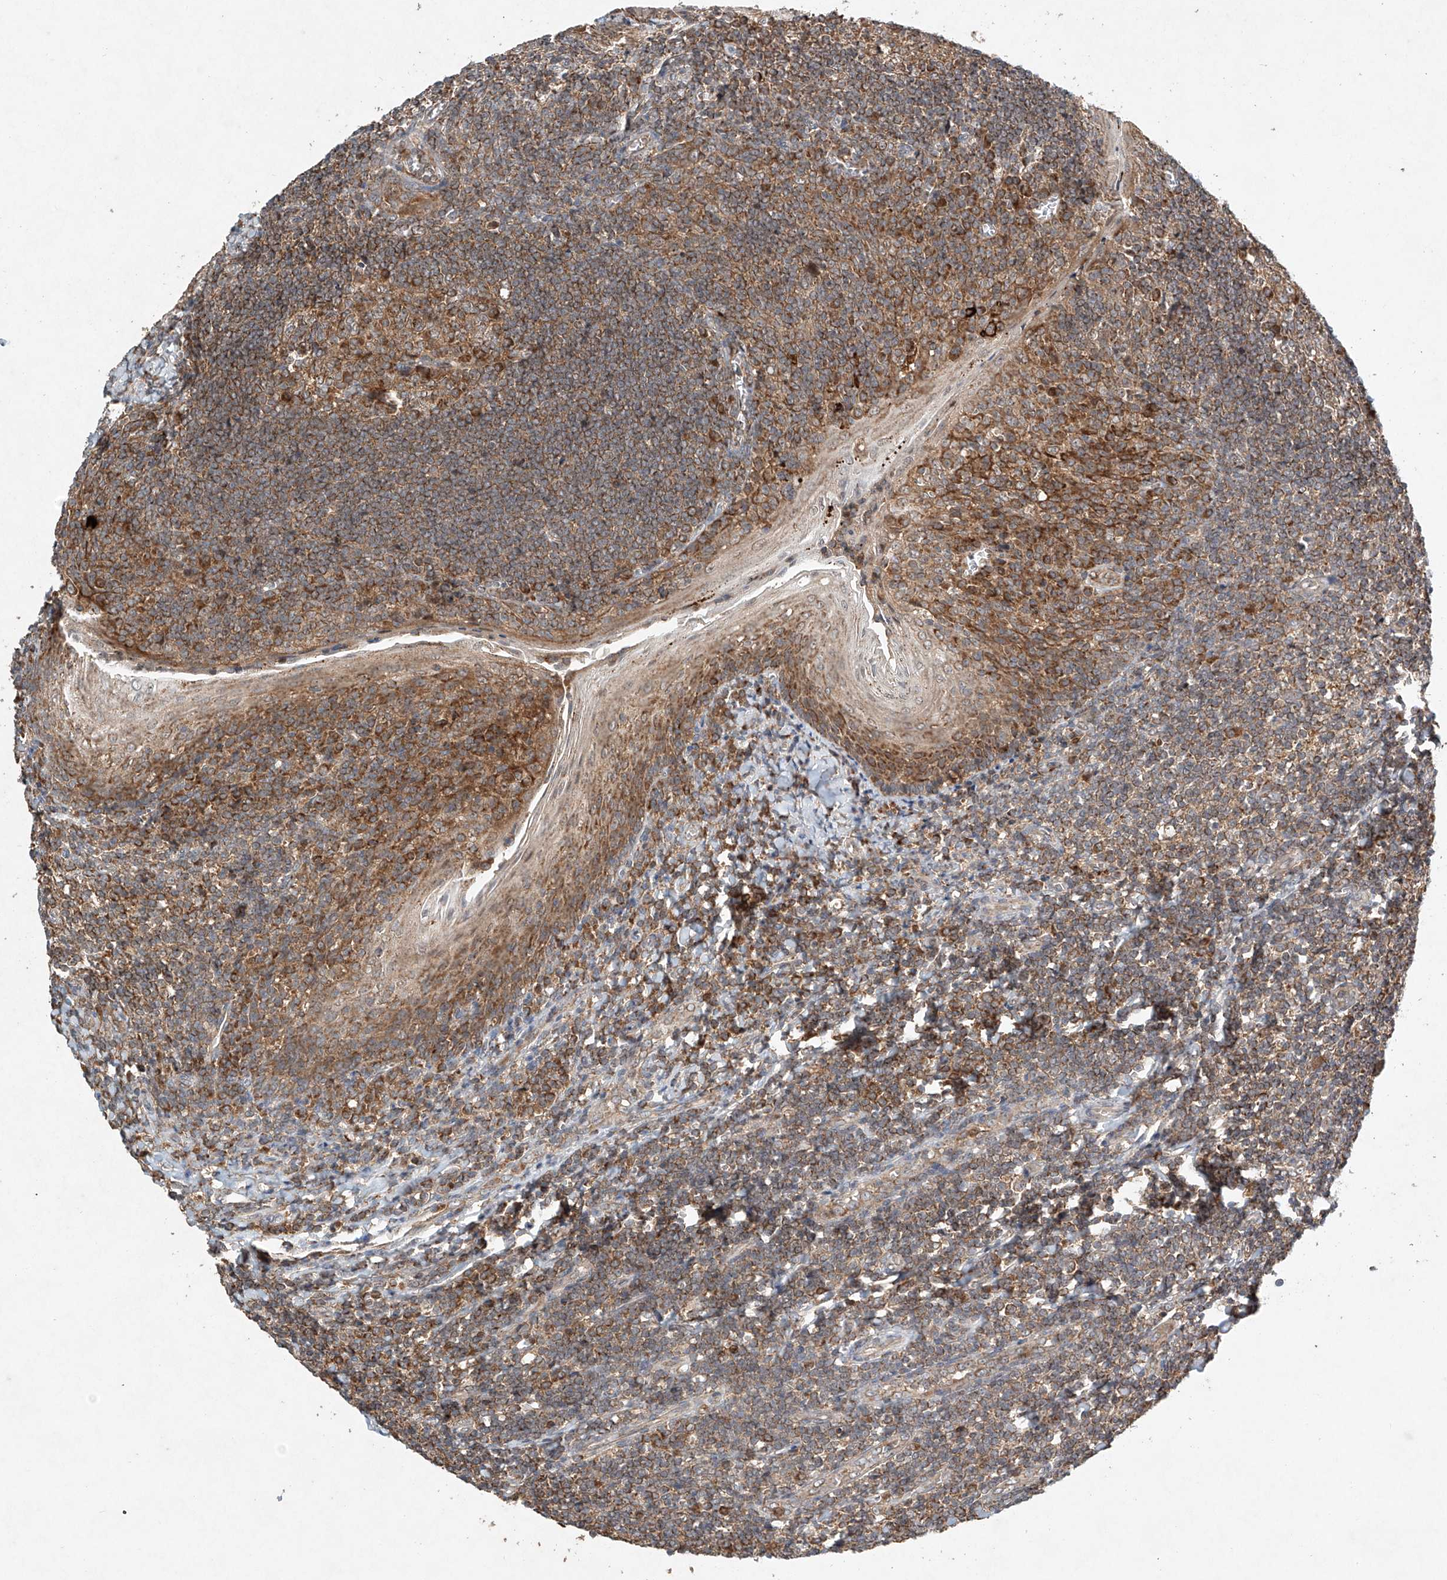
{"staining": {"intensity": "moderate", "quantity": "25%-75%", "location": "cytoplasmic/membranous"}, "tissue": "tonsil", "cell_type": "Germinal center cells", "image_type": "normal", "snomed": [{"axis": "morphology", "description": "Normal tissue, NOS"}, {"axis": "topography", "description": "Tonsil"}], "caption": "Human tonsil stained with a protein marker exhibits moderate staining in germinal center cells.", "gene": "DCAF11", "patient": {"sex": "male", "age": 27}}